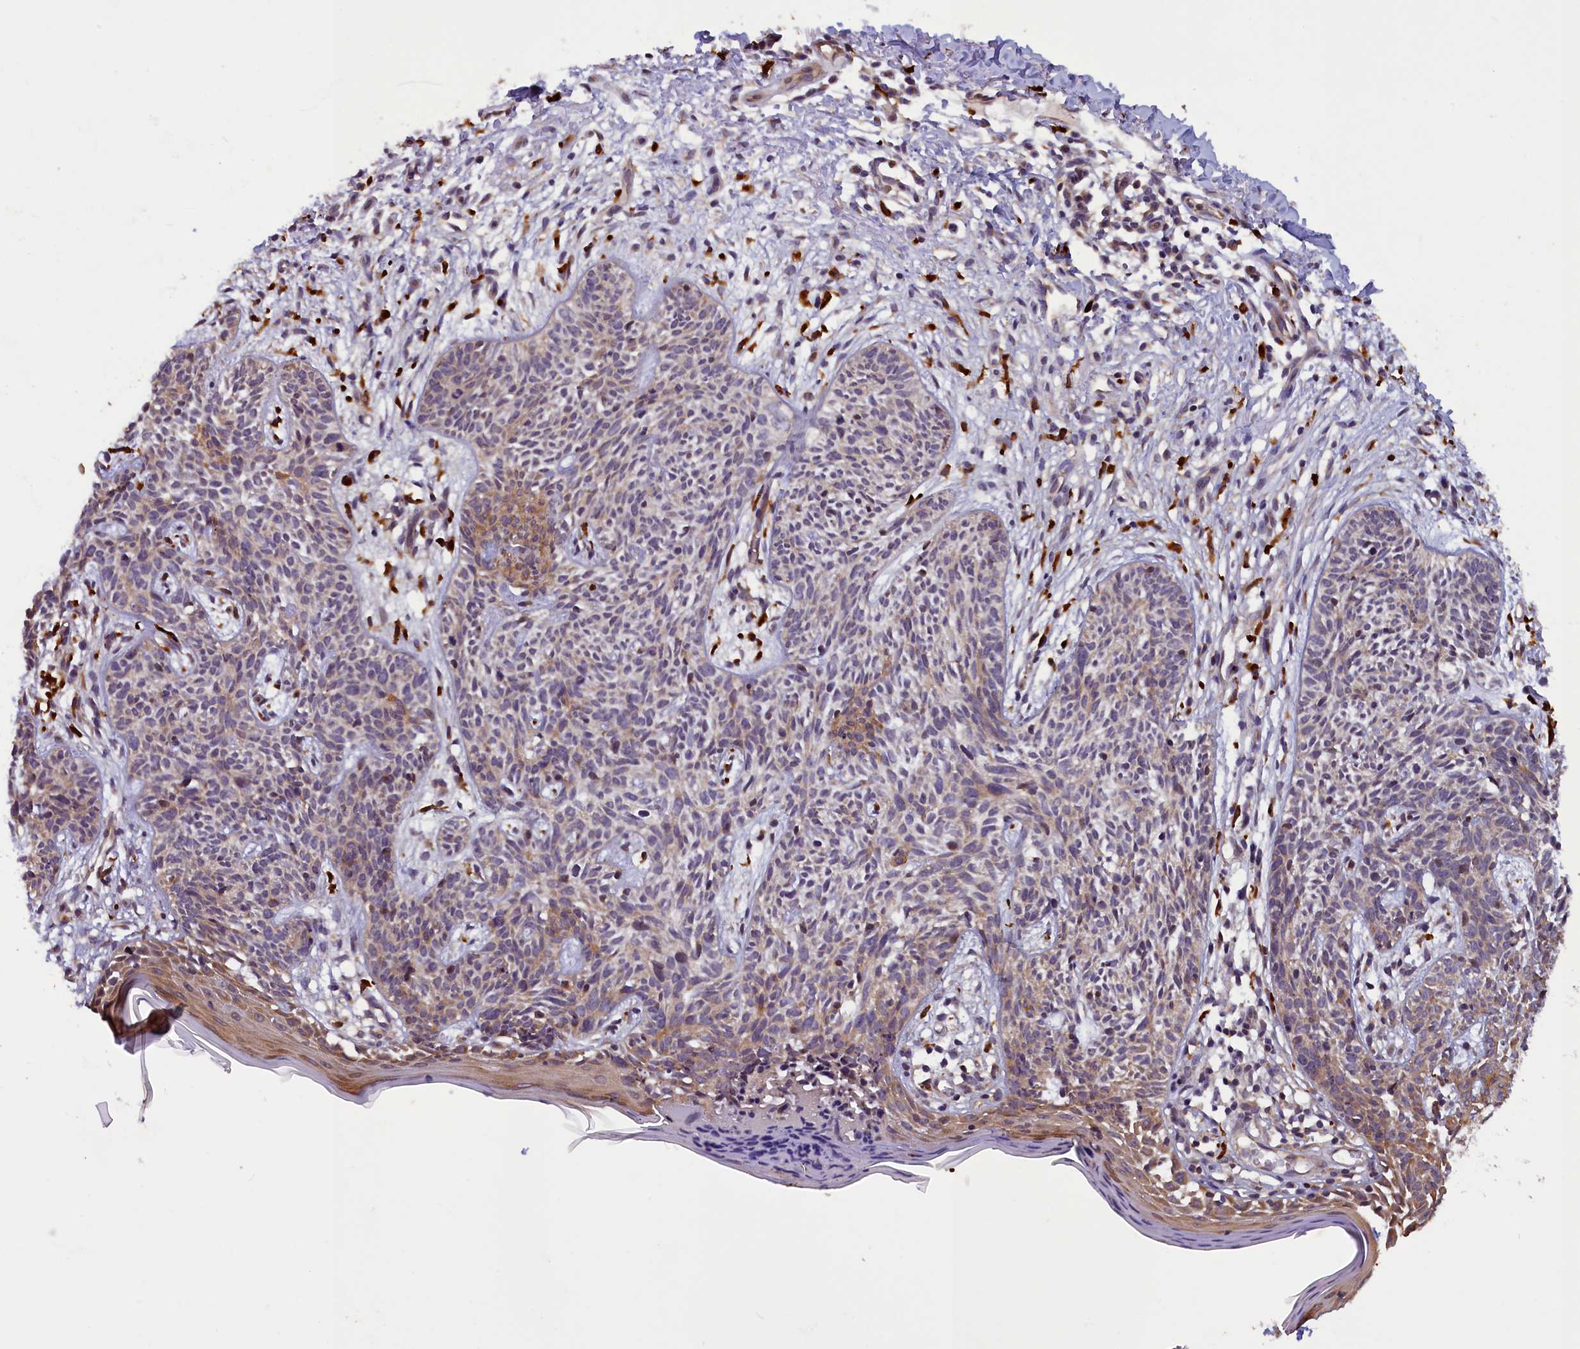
{"staining": {"intensity": "moderate", "quantity": "<25%", "location": "cytoplasmic/membranous"}, "tissue": "skin cancer", "cell_type": "Tumor cells", "image_type": "cancer", "snomed": [{"axis": "morphology", "description": "Basal cell carcinoma"}, {"axis": "topography", "description": "Skin"}], "caption": "Protein positivity by IHC demonstrates moderate cytoplasmic/membranous expression in about <25% of tumor cells in basal cell carcinoma (skin).", "gene": "CCDC9B", "patient": {"sex": "female", "age": 66}}